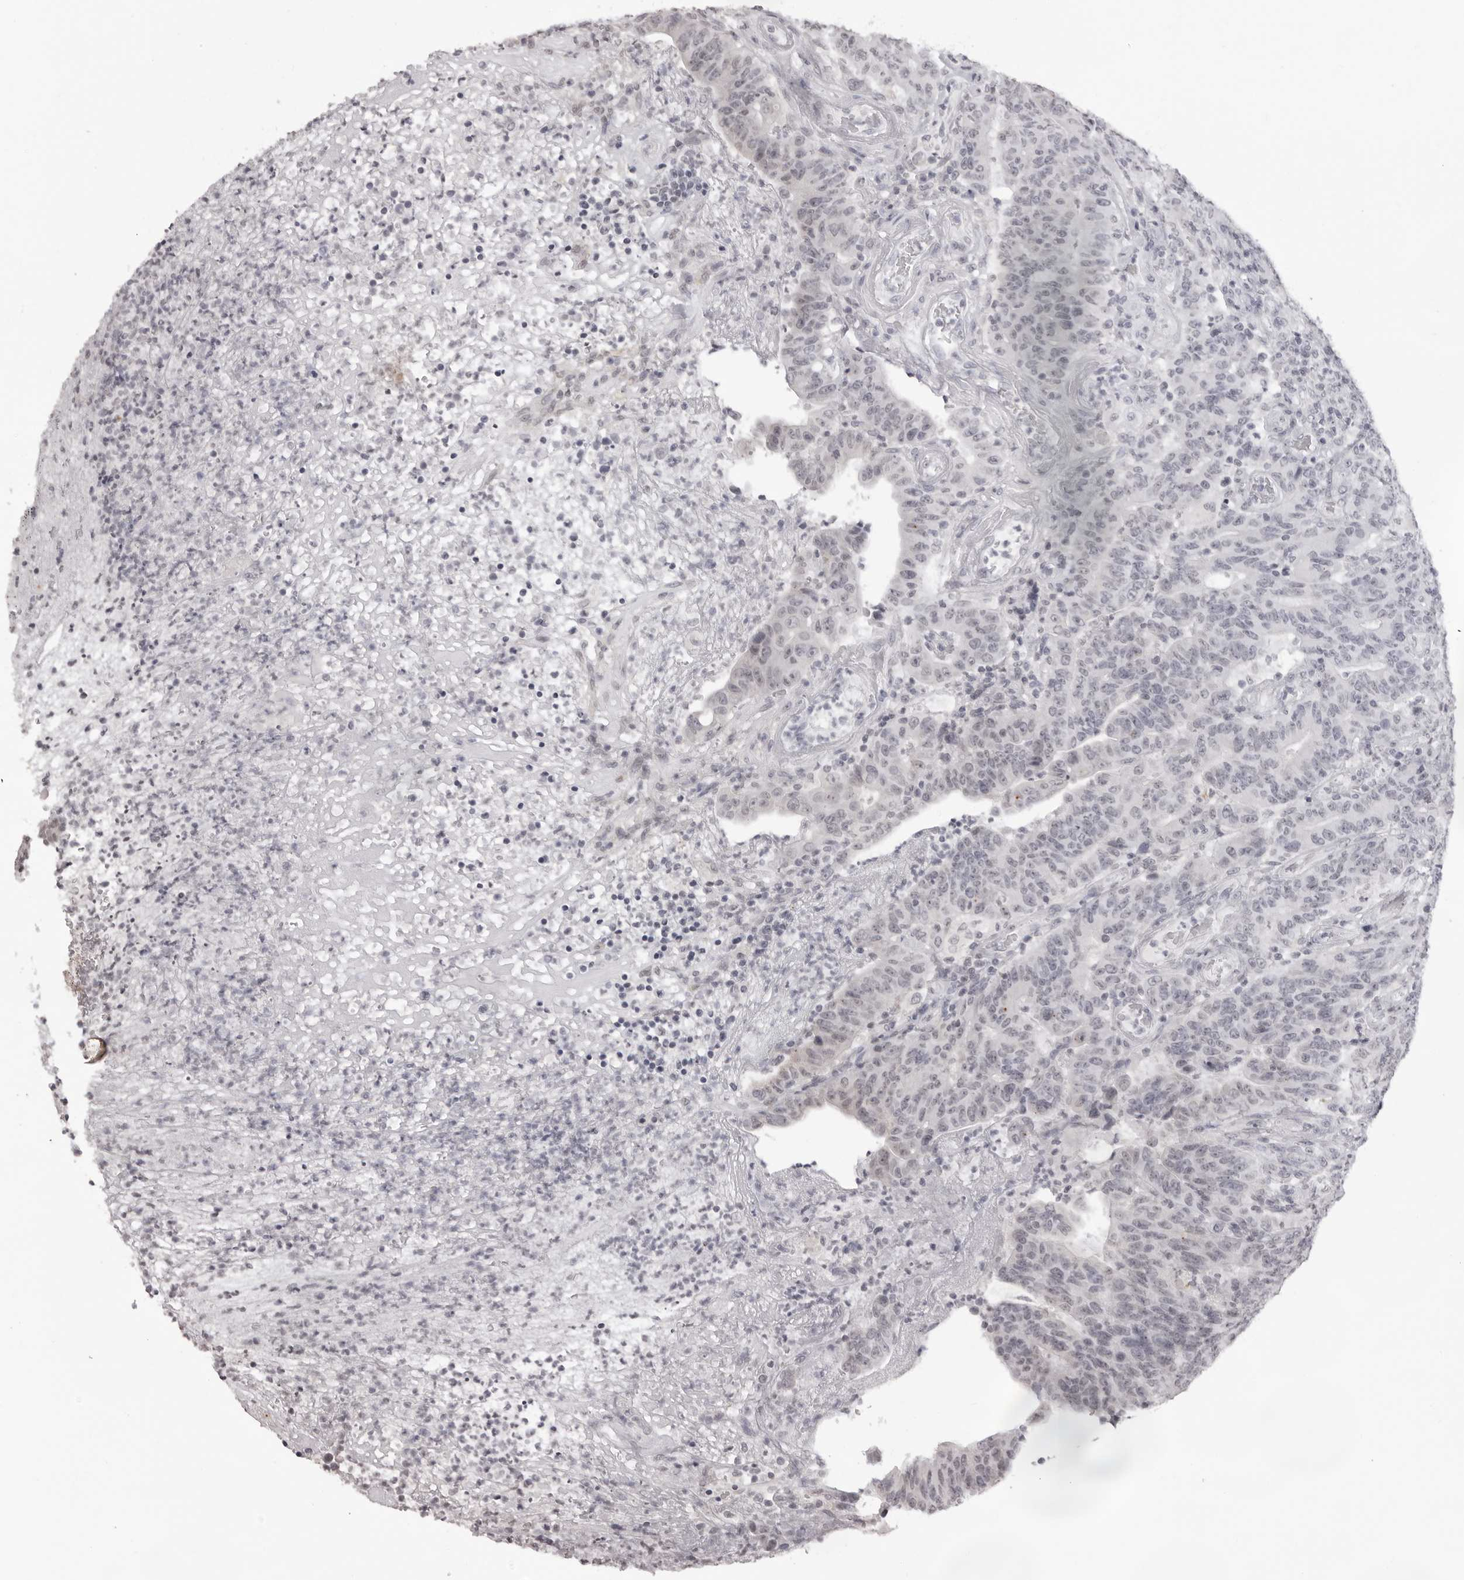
{"staining": {"intensity": "negative", "quantity": "none", "location": "none"}, "tissue": "colorectal cancer", "cell_type": "Tumor cells", "image_type": "cancer", "snomed": [{"axis": "morphology", "description": "Normal tissue, NOS"}, {"axis": "morphology", "description": "Adenocarcinoma, NOS"}, {"axis": "topography", "description": "Colon"}], "caption": "The histopathology image exhibits no staining of tumor cells in colorectal cancer (adenocarcinoma). Nuclei are stained in blue.", "gene": "NTM", "patient": {"sex": "female", "age": 75}}